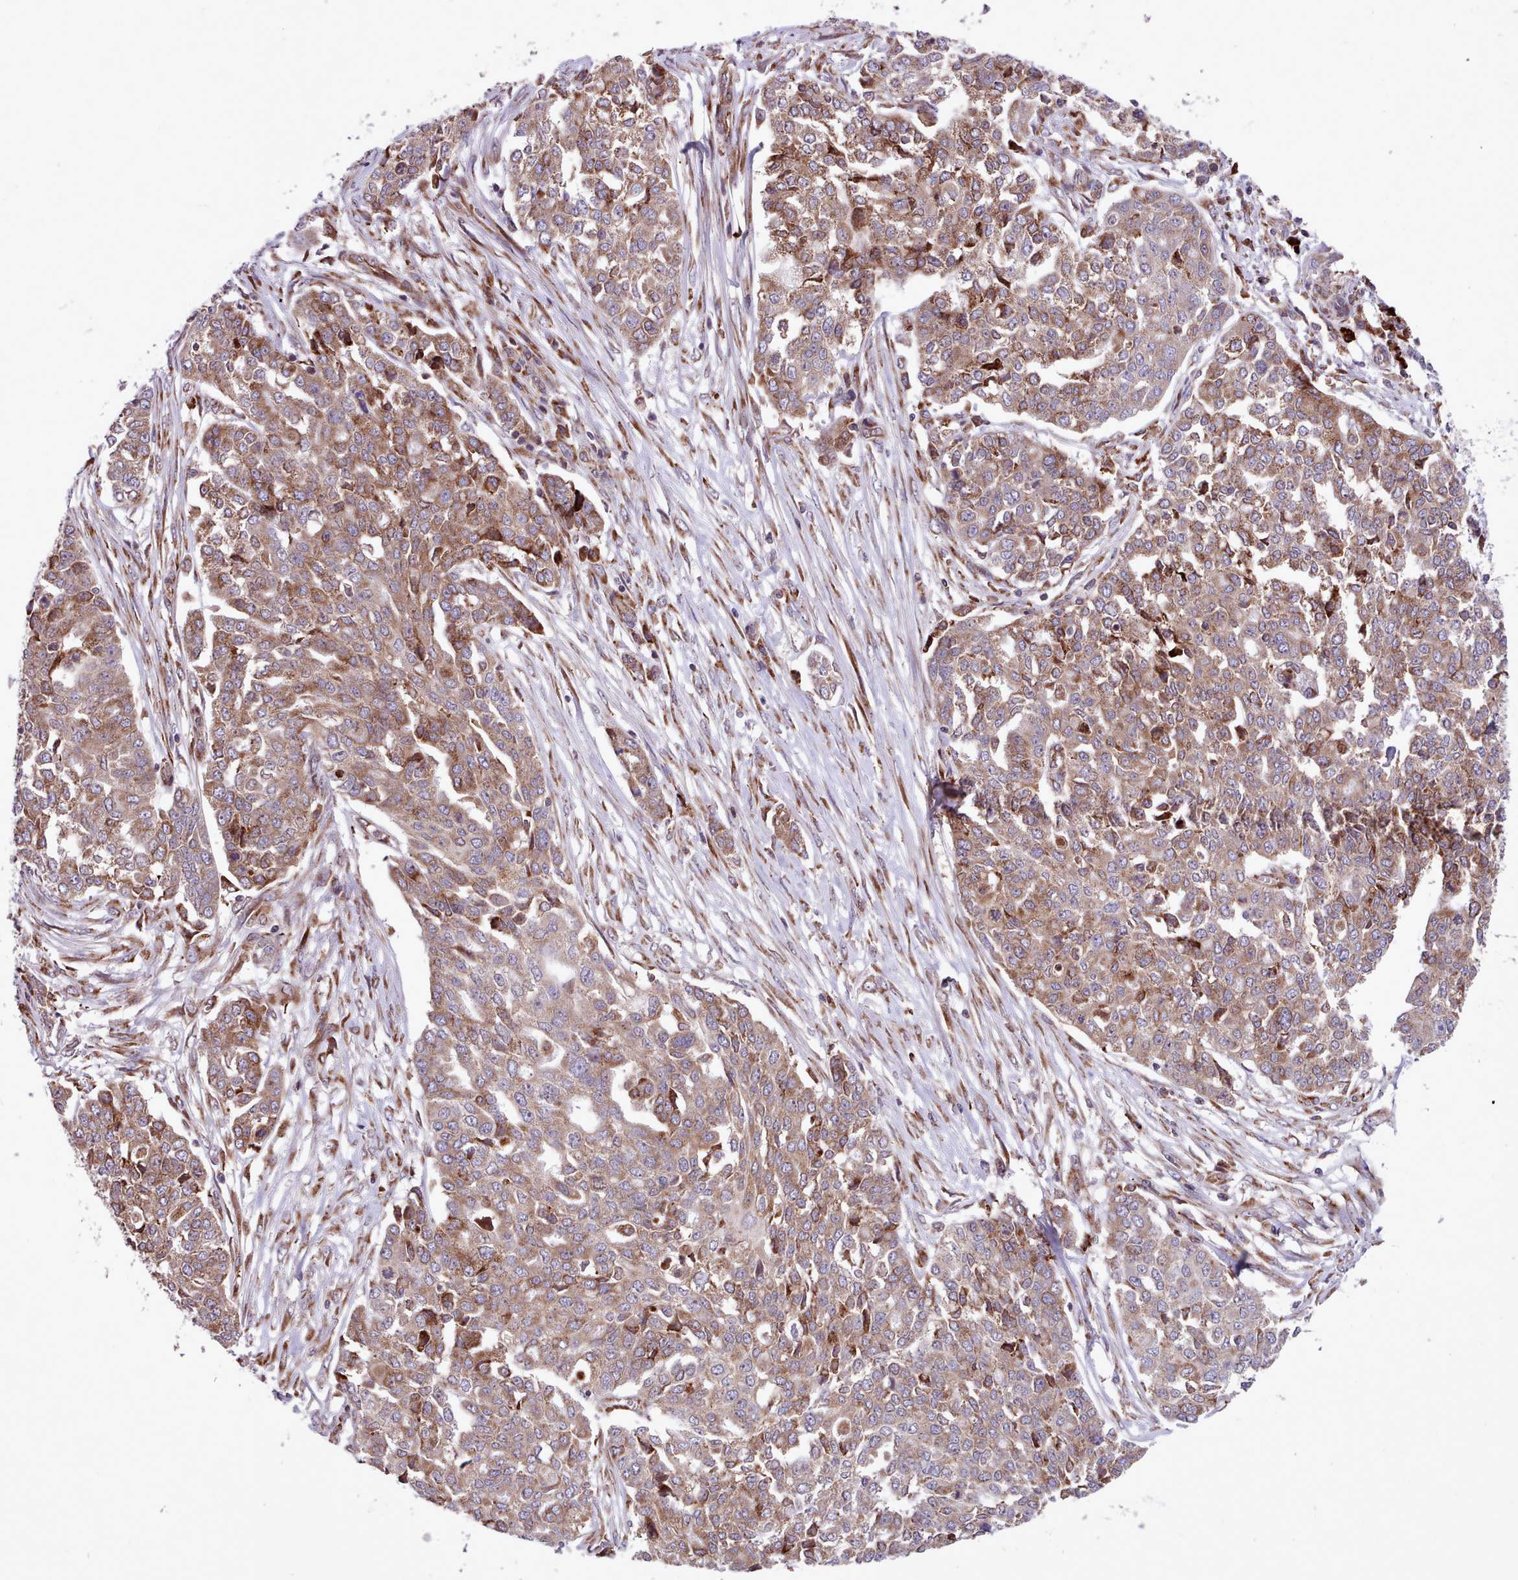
{"staining": {"intensity": "moderate", "quantity": ">75%", "location": "cytoplasmic/membranous"}, "tissue": "ovarian cancer", "cell_type": "Tumor cells", "image_type": "cancer", "snomed": [{"axis": "morphology", "description": "Cystadenocarcinoma, serous, NOS"}, {"axis": "topography", "description": "Soft tissue"}, {"axis": "topography", "description": "Ovary"}], "caption": "This is a photomicrograph of immunohistochemistry staining of serous cystadenocarcinoma (ovarian), which shows moderate staining in the cytoplasmic/membranous of tumor cells.", "gene": "TTLL3", "patient": {"sex": "female", "age": 57}}